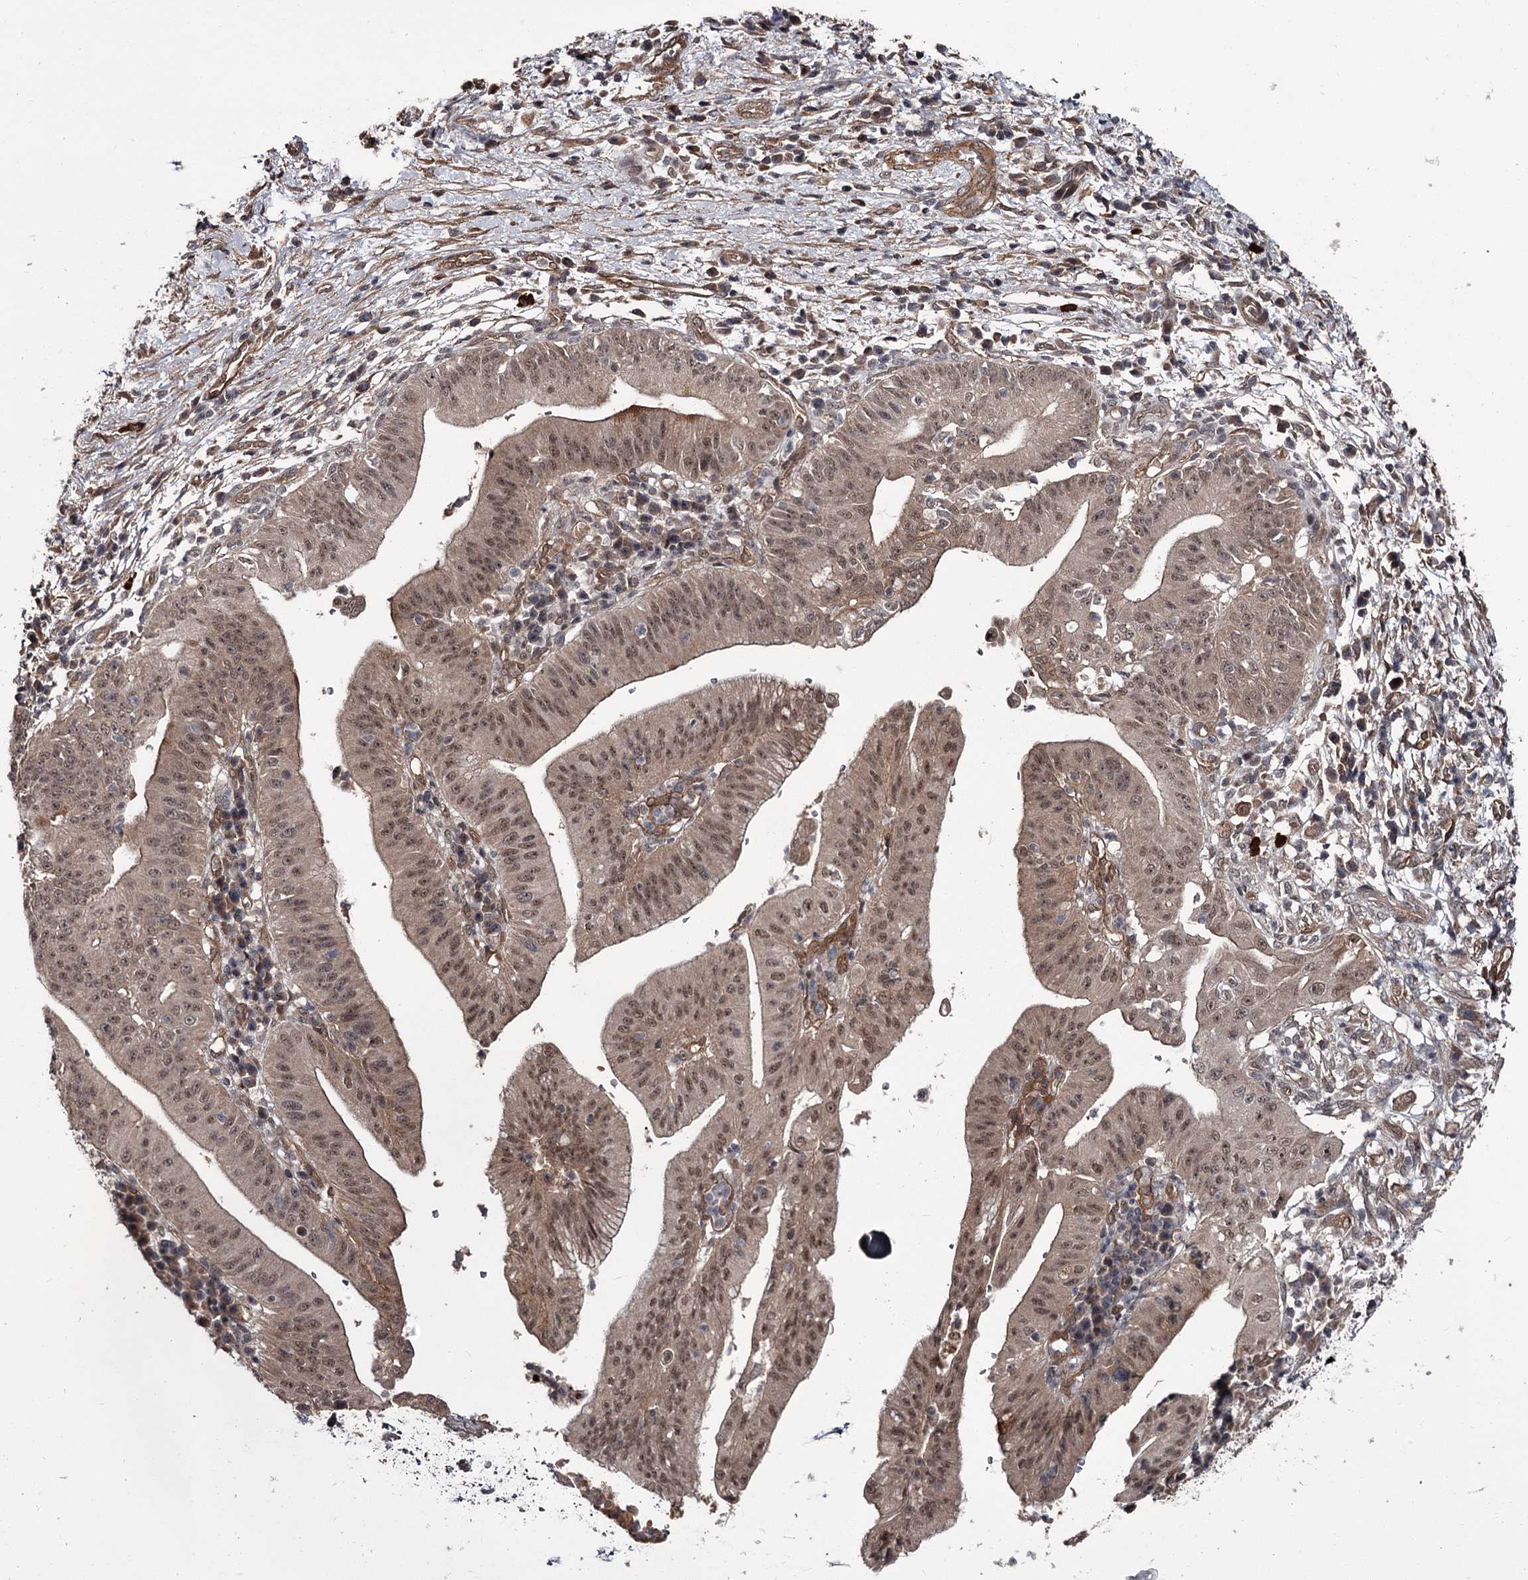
{"staining": {"intensity": "moderate", "quantity": ">75%", "location": "nuclear"}, "tissue": "pancreatic cancer", "cell_type": "Tumor cells", "image_type": "cancer", "snomed": [{"axis": "morphology", "description": "Adenocarcinoma, NOS"}, {"axis": "topography", "description": "Pancreas"}], "caption": "Immunohistochemistry of human pancreatic cancer displays medium levels of moderate nuclear staining in approximately >75% of tumor cells.", "gene": "CDC42EP2", "patient": {"sex": "male", "age": 68}}